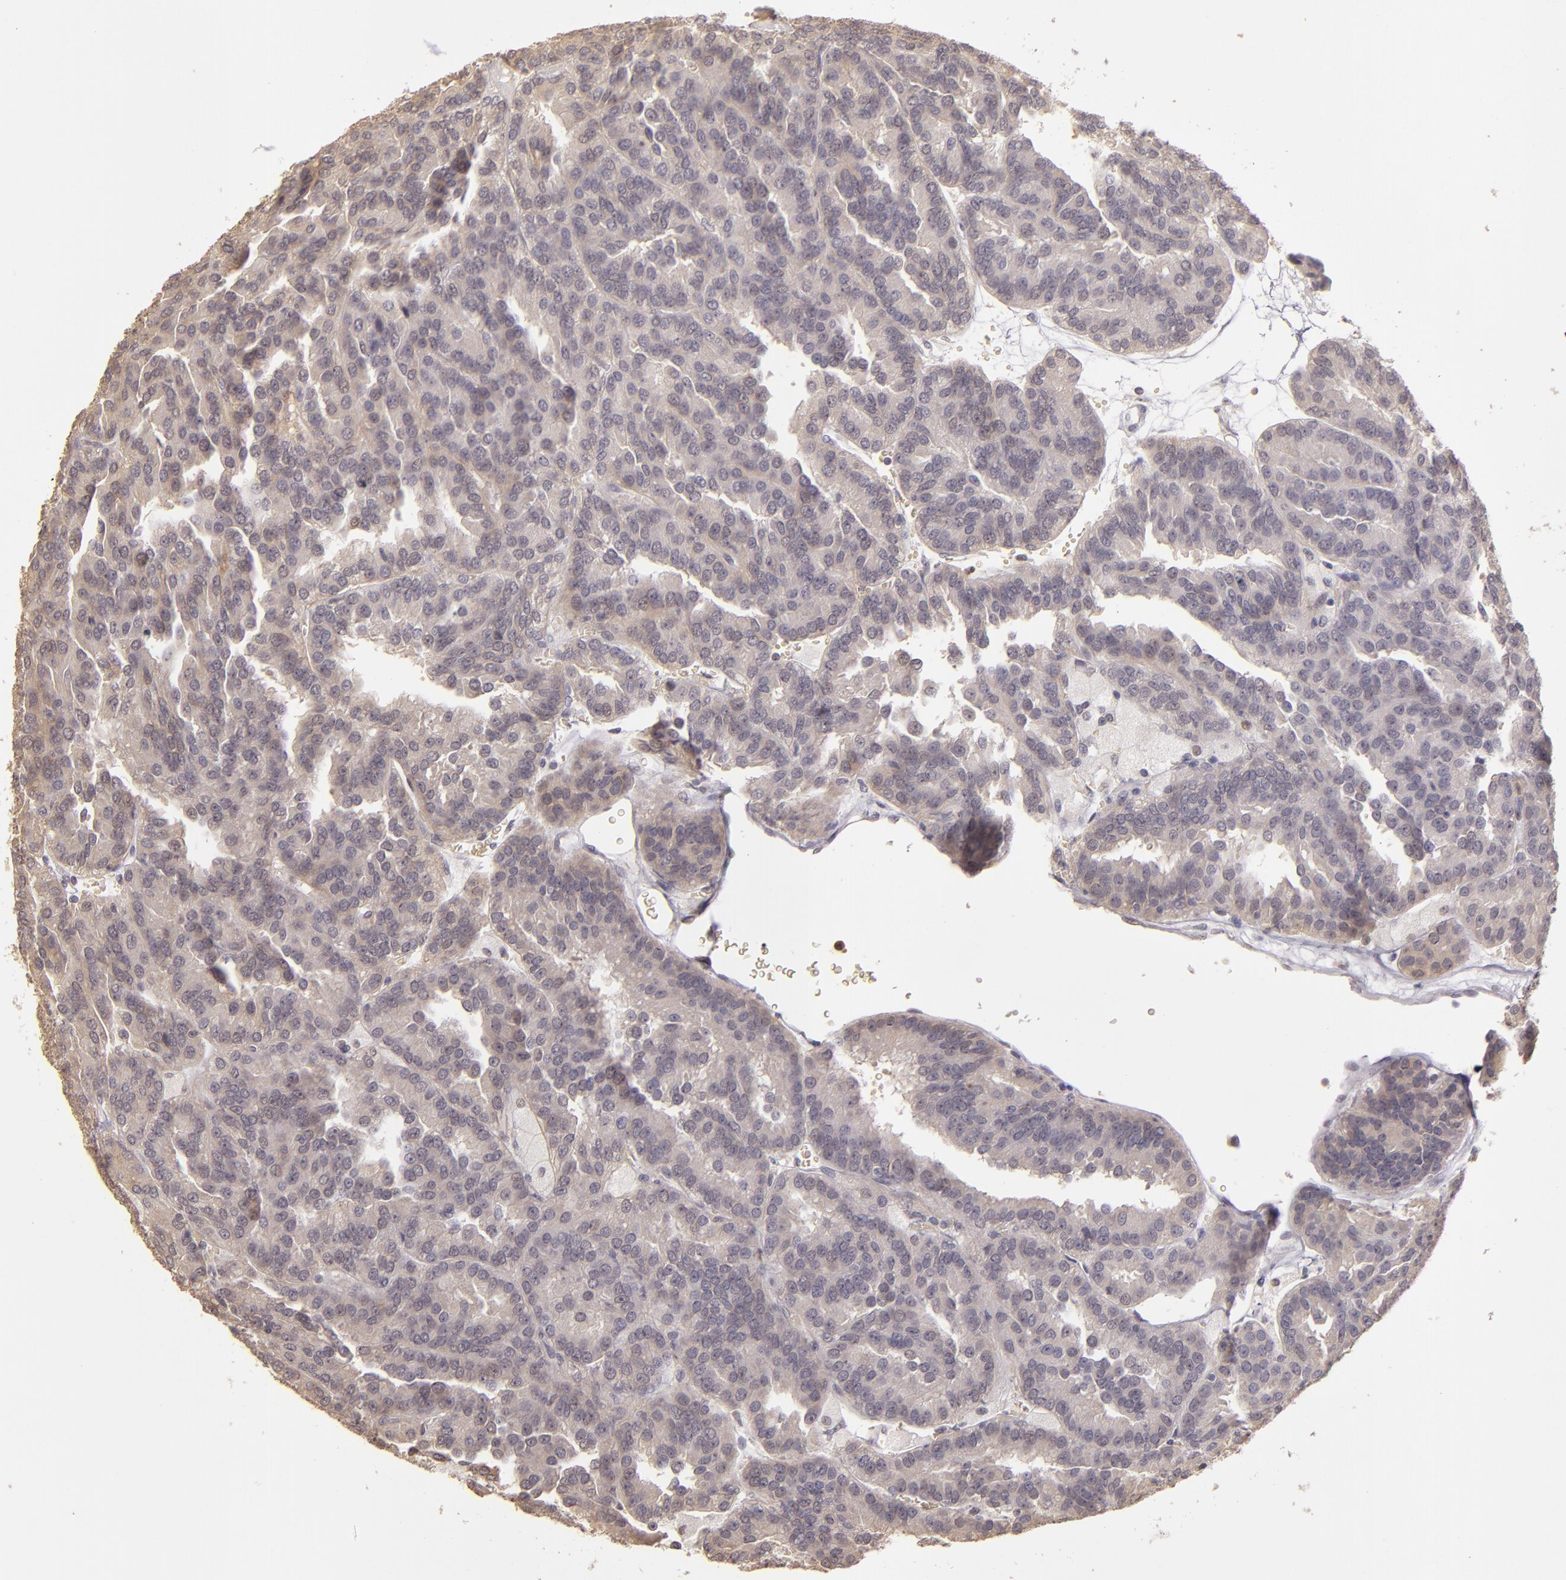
{"staining": {"intensity": "weak", "quantity": ">75%", "location": "cytoplasmic/membranous"}, "tissue": "renal cancer", "cell_type": "Tumor cells", "image_type": "cancer", "snomed": [{"axis": "morphology", "description": "Adenocarcinoma, NOS"}, {"axis": "topography", "description": "Kidney"}], "caption": "Immunohistochemical staining of renal cancer shows low levels of weak cytoplasmic/membranous positivity in about >75% of tumor cells.", "gene": "LRG1", "patient": {"sex": "male", "age": 46}}